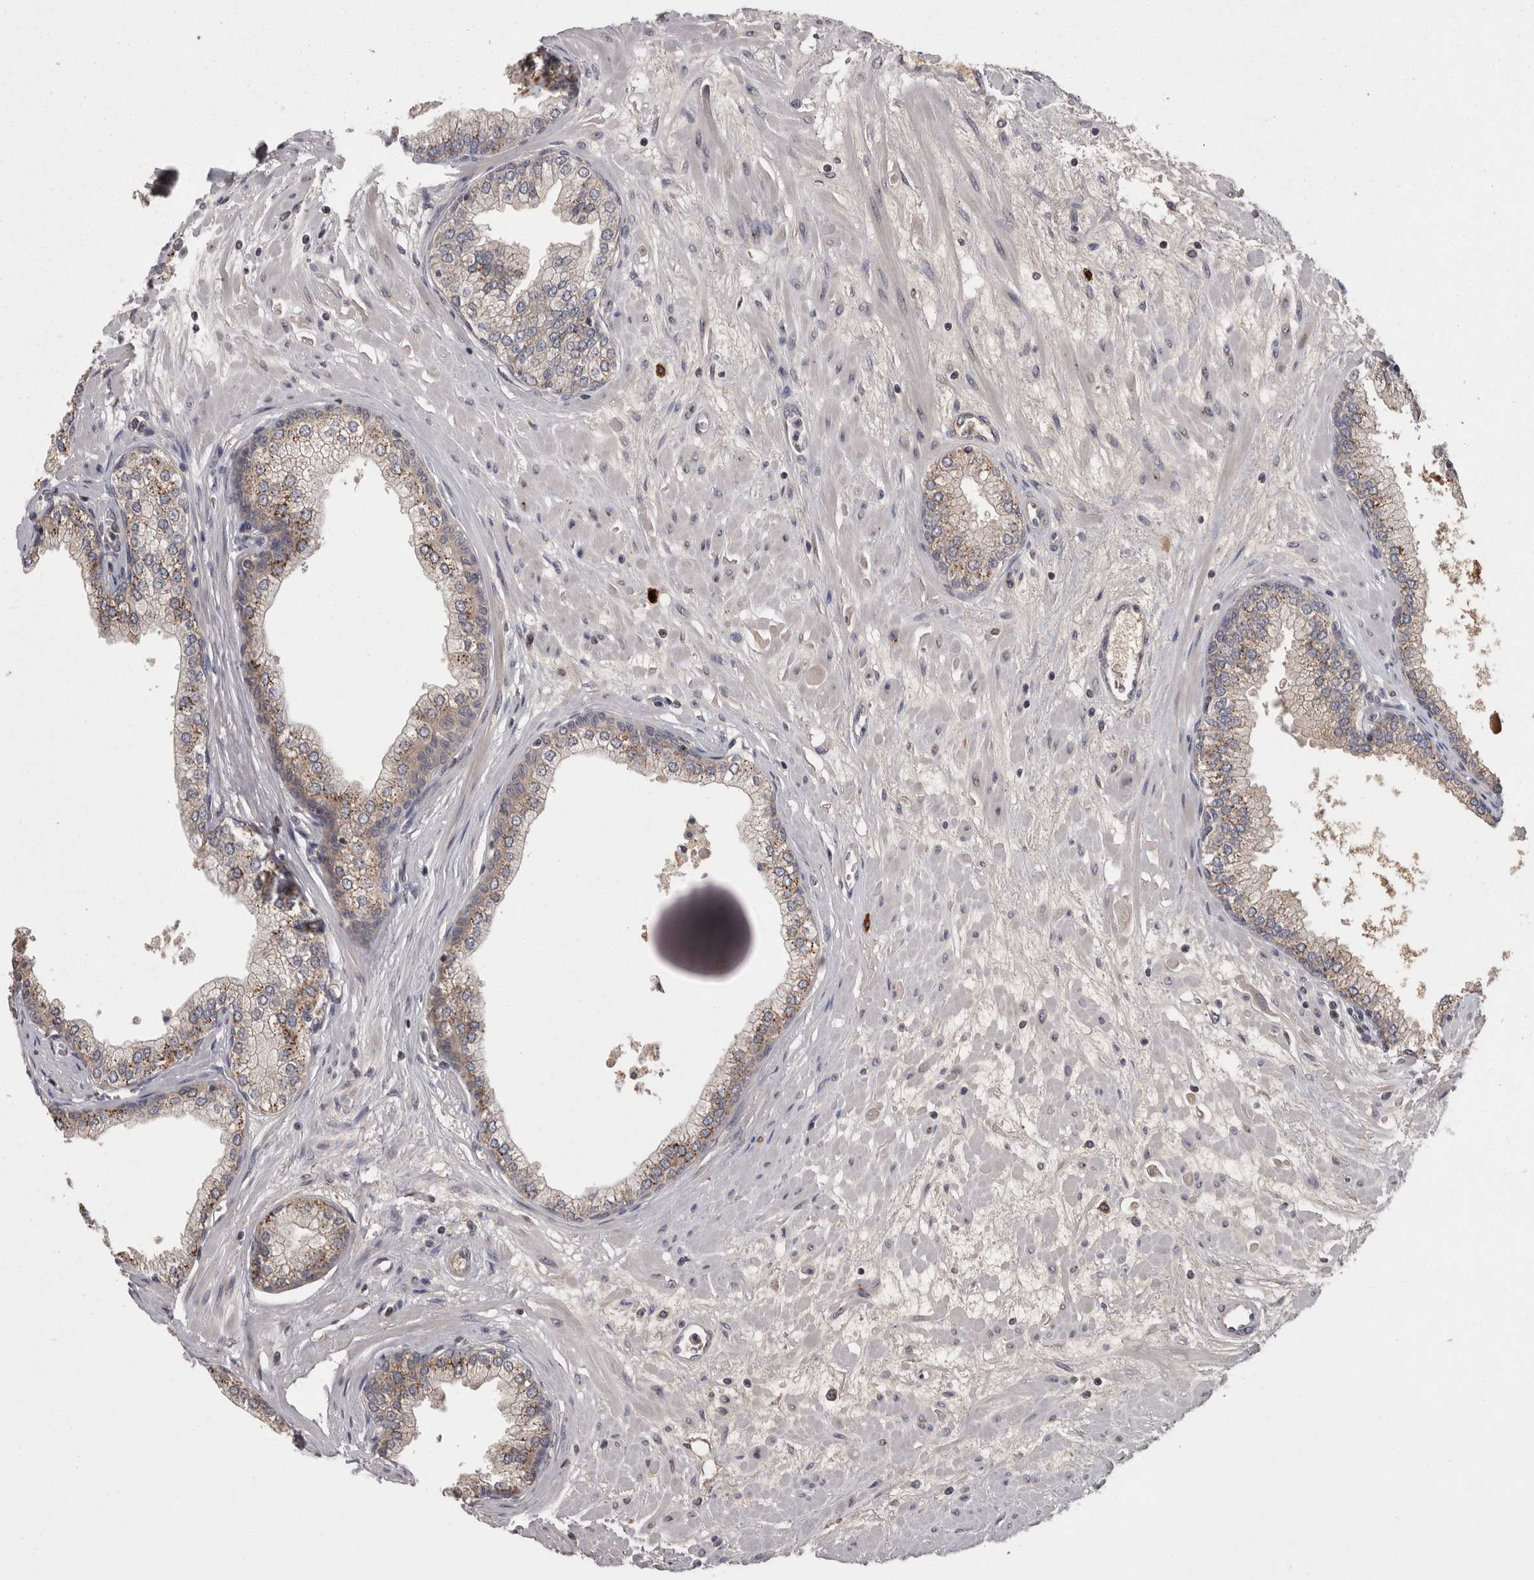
{"staining": {"intensity": "moderate", "quantity": "25%-75%", "location": "cytoplasmic/membranous"}, "tissue": "prostate", "cell_type": "Glandular cells", "image_type": "normal", "snomed": [{"axis": "morphology", "description": "Normal tissue, NOS"}, {"axis": "morphology", "description": "Urothelial carcinoma, Low grade"}, {"axis": "topography", "description": "Urinary bladder"}, {"axis": "topography", "description": "Prostate"}], "caption": "This histopathology image displays immunohistochemistry staining of benign prostate, with medium moderate cytoplasmic/membranous positivity in approximately 25%-75% of glandular cells.", "gene": "PCM1", "patient": {"sex": "male", "age": 60}}